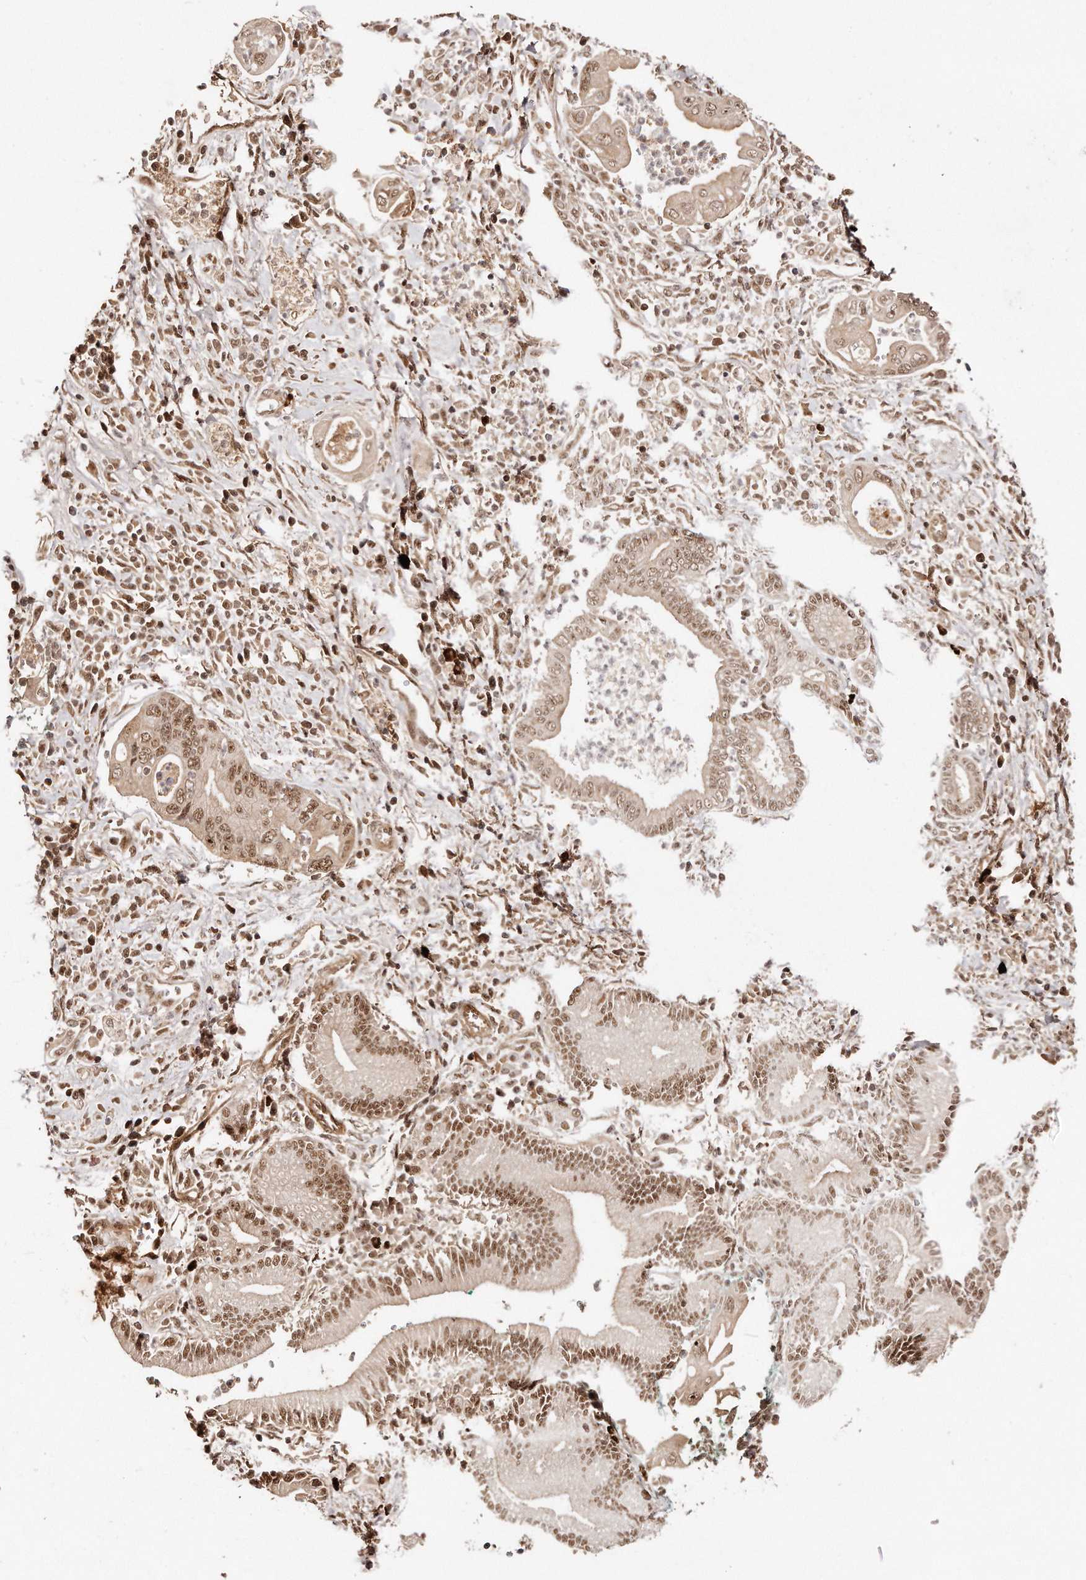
{"staining": {"intensity": "moderate", "quantity": ">75%", "location": "nuclear"}, "tissue": "pancreatic cancer", "cell_type": "Tumor cells", "image_type": "cancer", "snomed": [{"axis": "morphology", "description": "Adenocarcinoma, NOS"}, {"axis": "topography", "description": "Pancreas"}], "caption": "This is an image of immunohistochemistry (IHC) staining of pancreatic adenocarcinoma, which shows moderate staining in the nuclear of tumor cells.", "gene": "SOX4", "patient": {"sex": "male", "age": 78}}